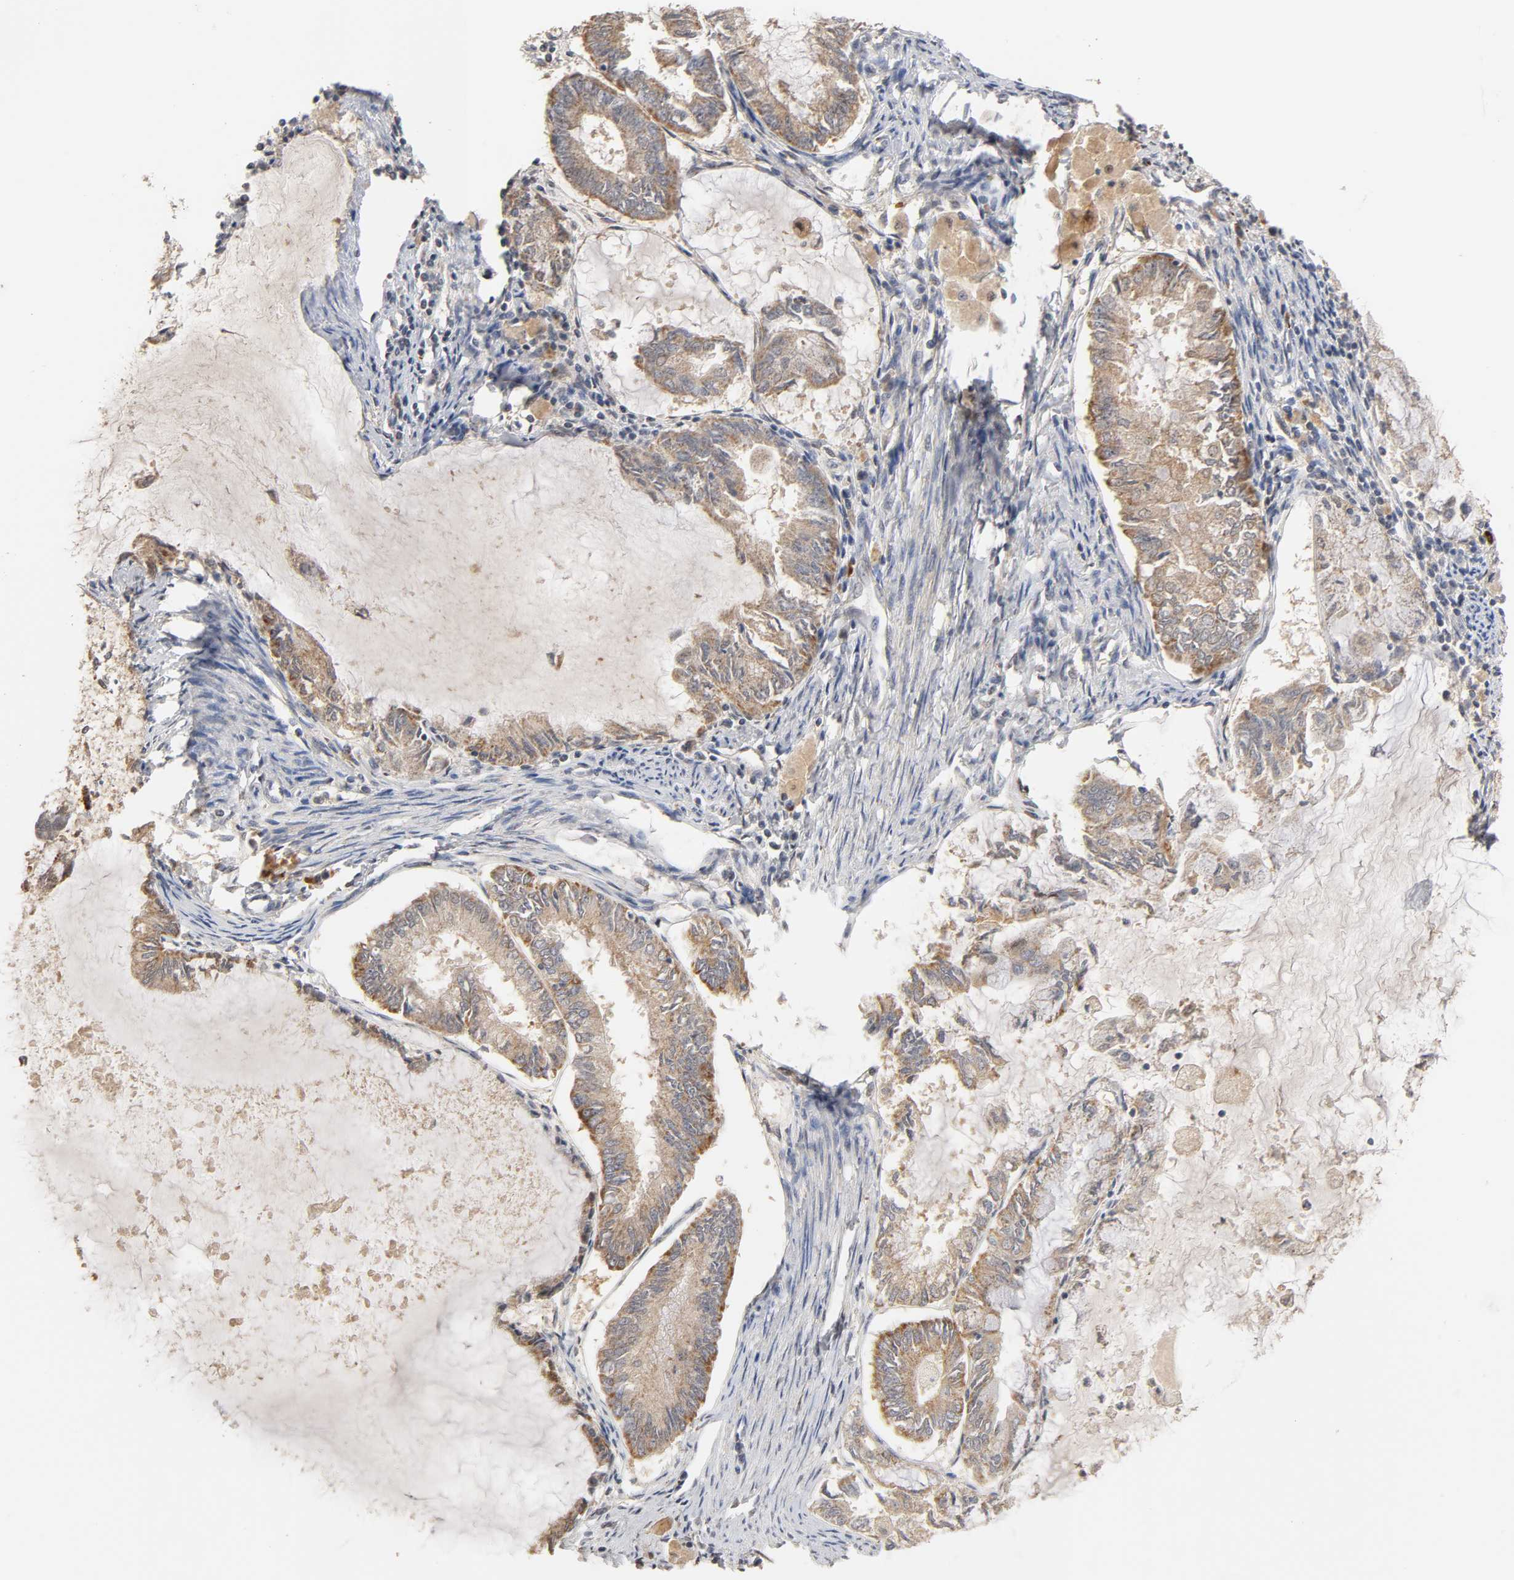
{"staining": {"intensity": "strong", "quantity": ">75%", "location": "cytoplasmic/membranous"}, "tissue": "endometrial cancer", "cell_type": "Tumor cells", "image_type": "cancer", "snomed": [{"axis": "morphology", "description": "Adenocarcinoma, NOS"}, {"axis": "topography", "description": "Endometrium"}], "caption": "Tumor cells display high levels of strong cytoplasmic/membranous positivity in approximately >75% of cells in human endometrial adenocarcinoma.", "gene": "GSTZ1", "patient": {"sex": "female", "age": 86}}